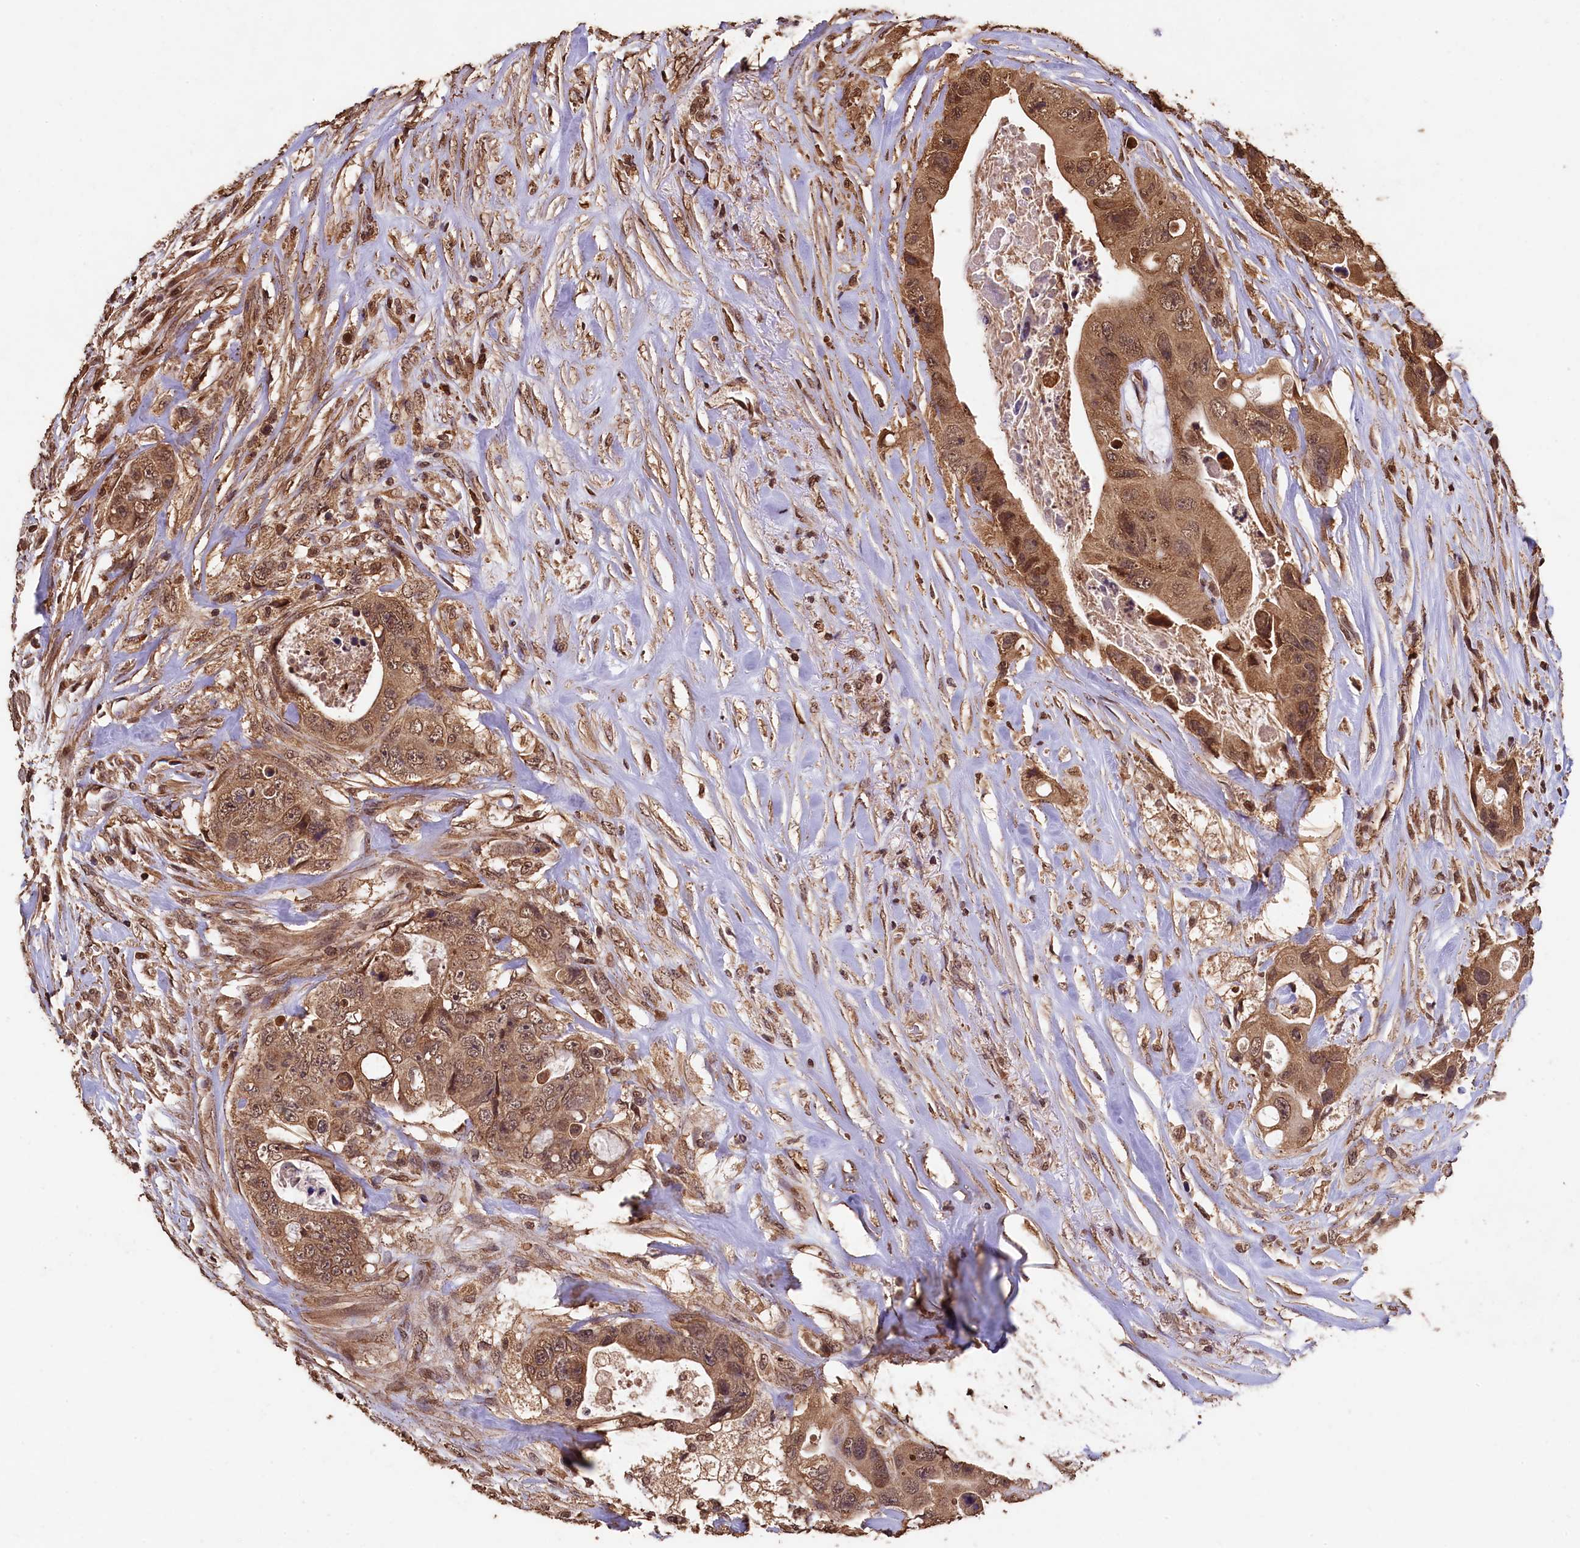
{"staining": {"intensity": "moderate", "quantity": ">75%", "location": "cytoplasmic/membranous,nuclear"}, "tissue": "colorectal cancer", "cell_type": "Tumor cells", "image_type": "cancer", "snomed": [{"axis": "morphology", "description": "Adenocarcinoma, NOS"}, {"axis": "topography", "description": "Colon"}], "caption": "Colorectal cancer (adenocarcinoma) stained with a protein marker demonstrates moderate staining in tumor cells.", "gene": "CEP57L1", "patient": {"sex": "female", "age": 46}}